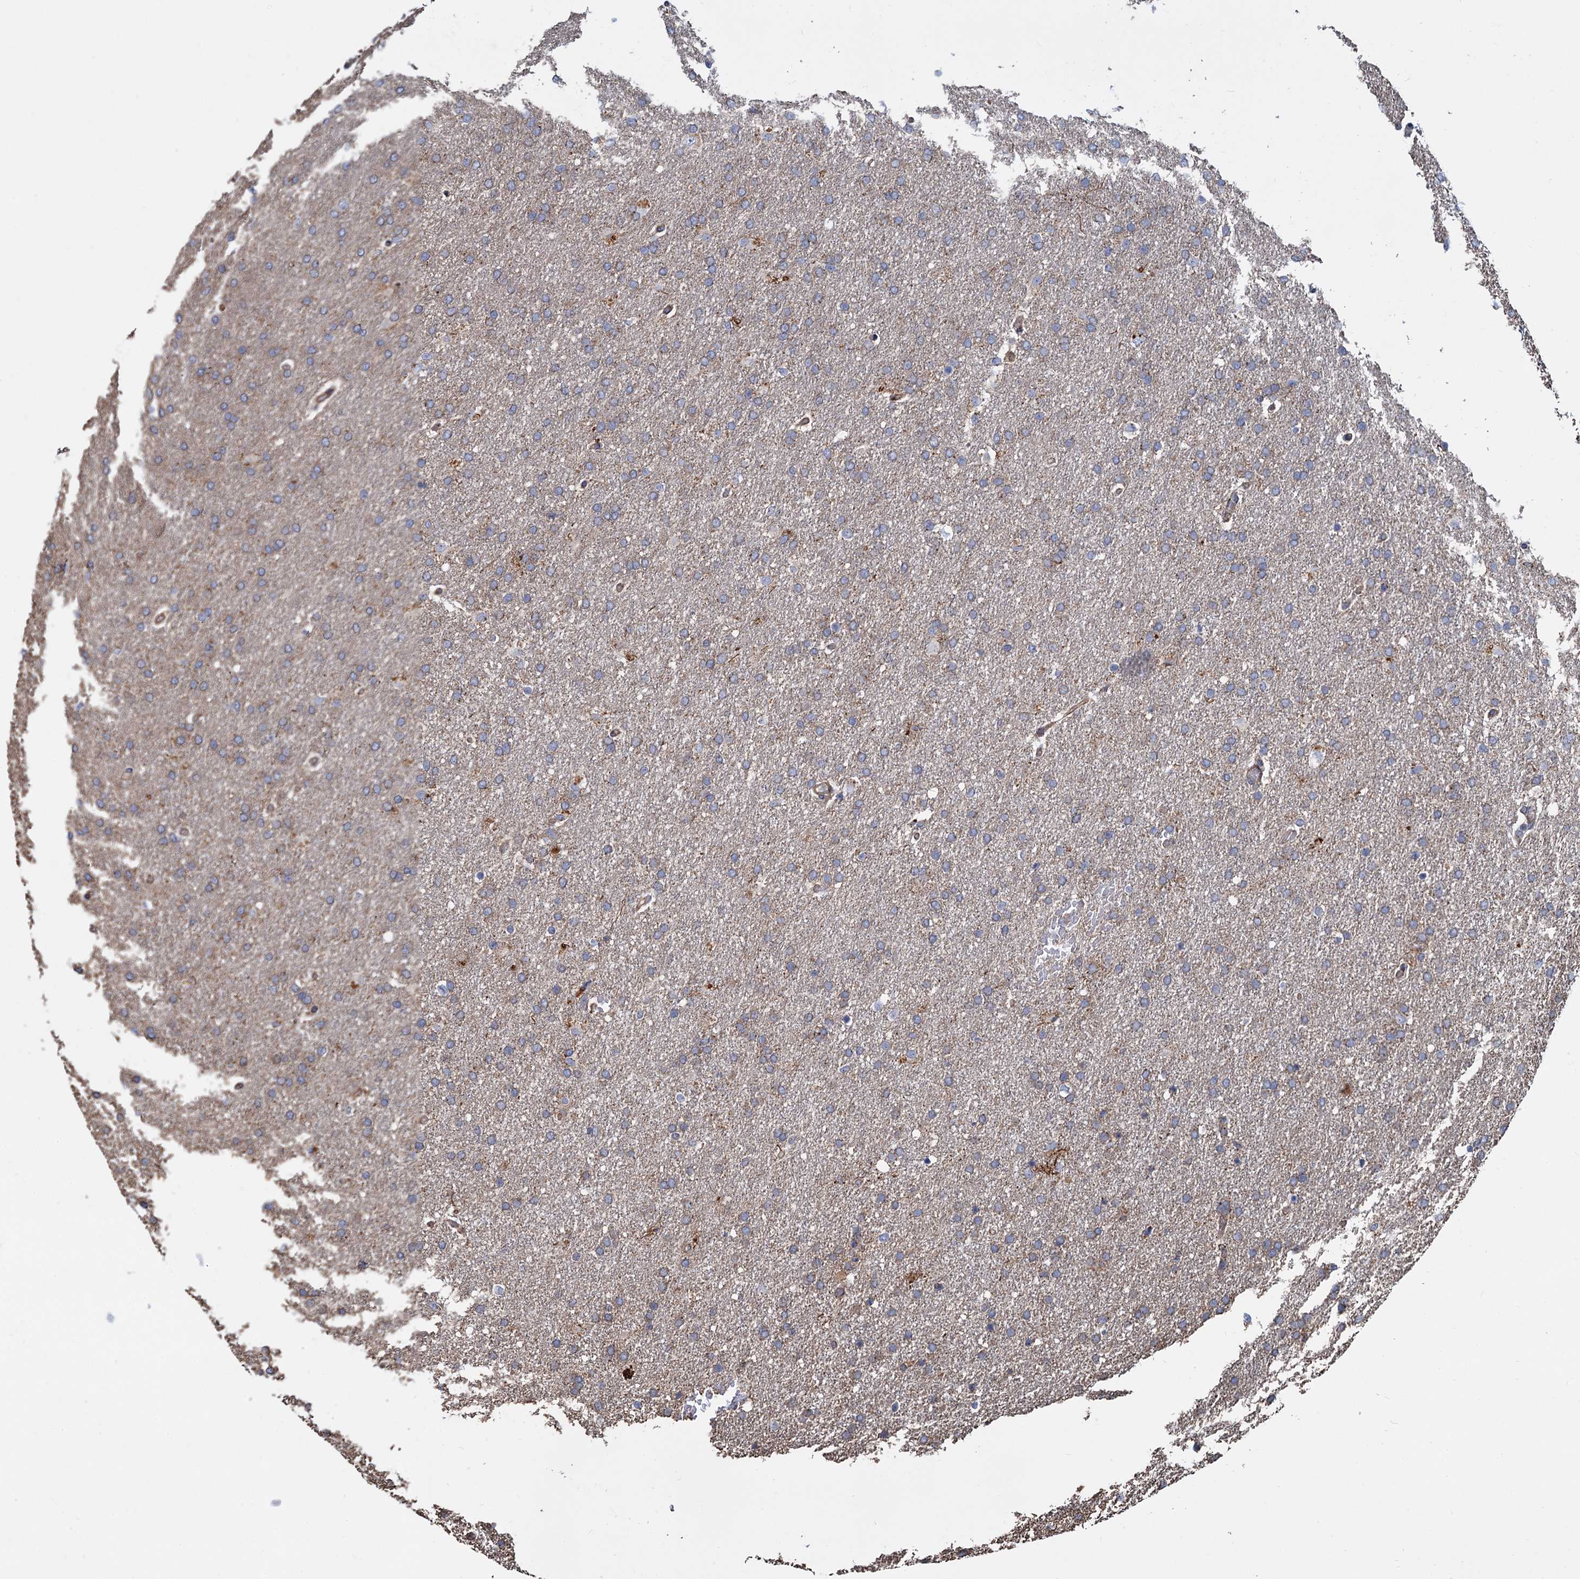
{"staining": {"intensity": "weak", "quantity": "<25%", "location": "cytoplasmic/membranous"}, "tissue": "glioma", "cell_type": "Tumor cells", "image_type": "cancer", "snomed": [{"axis": "morphology", "description": "Glioma, malignant, High grade"}, {"axis": "topography", "description": "Brain"}], "caption": "The micrograph reveals no significant staining in tumor cells of malignant high-grade glioma.", "gene": "PSEN1", "patient": {"sex": "male", "age": 72}}